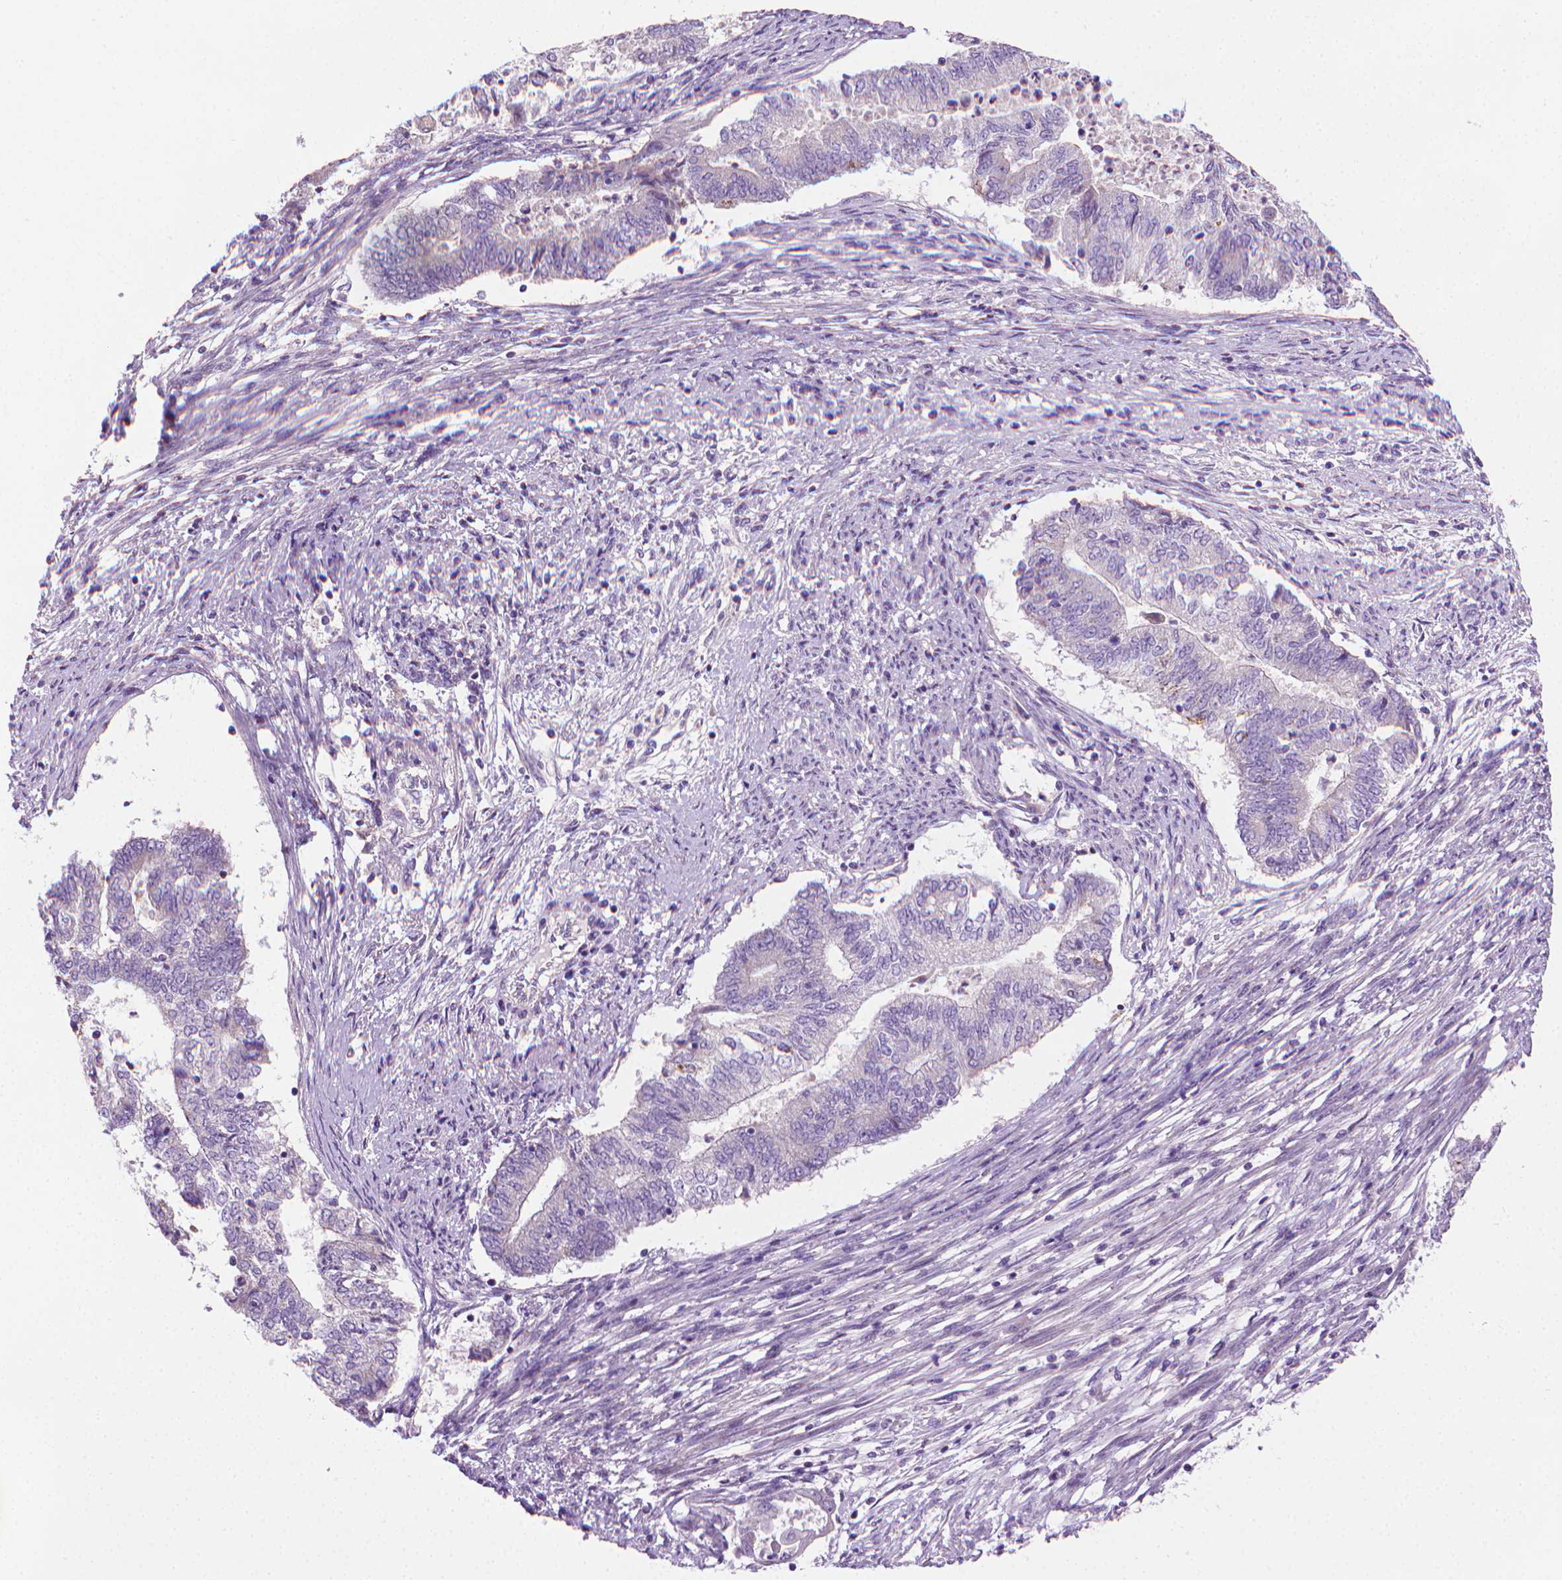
{"staining": {"intensity": "negative", "quantity": "none", "location": "none"}, "tissue": "endometrial cancer", "cell_type": "Tumor cells", "image_type": "cancer", "snomed": [{"axis": "morphology", "description": "Adenocarcinoma, NOS"}, {"axis": "topography", "description": "Endometrium"}], "caption": "Tumor cells show no significant staining in endometrial cancer (adenocarcinoma).", "gene": "SLC51B", "patient": {"sex": "female", "age": 65}}